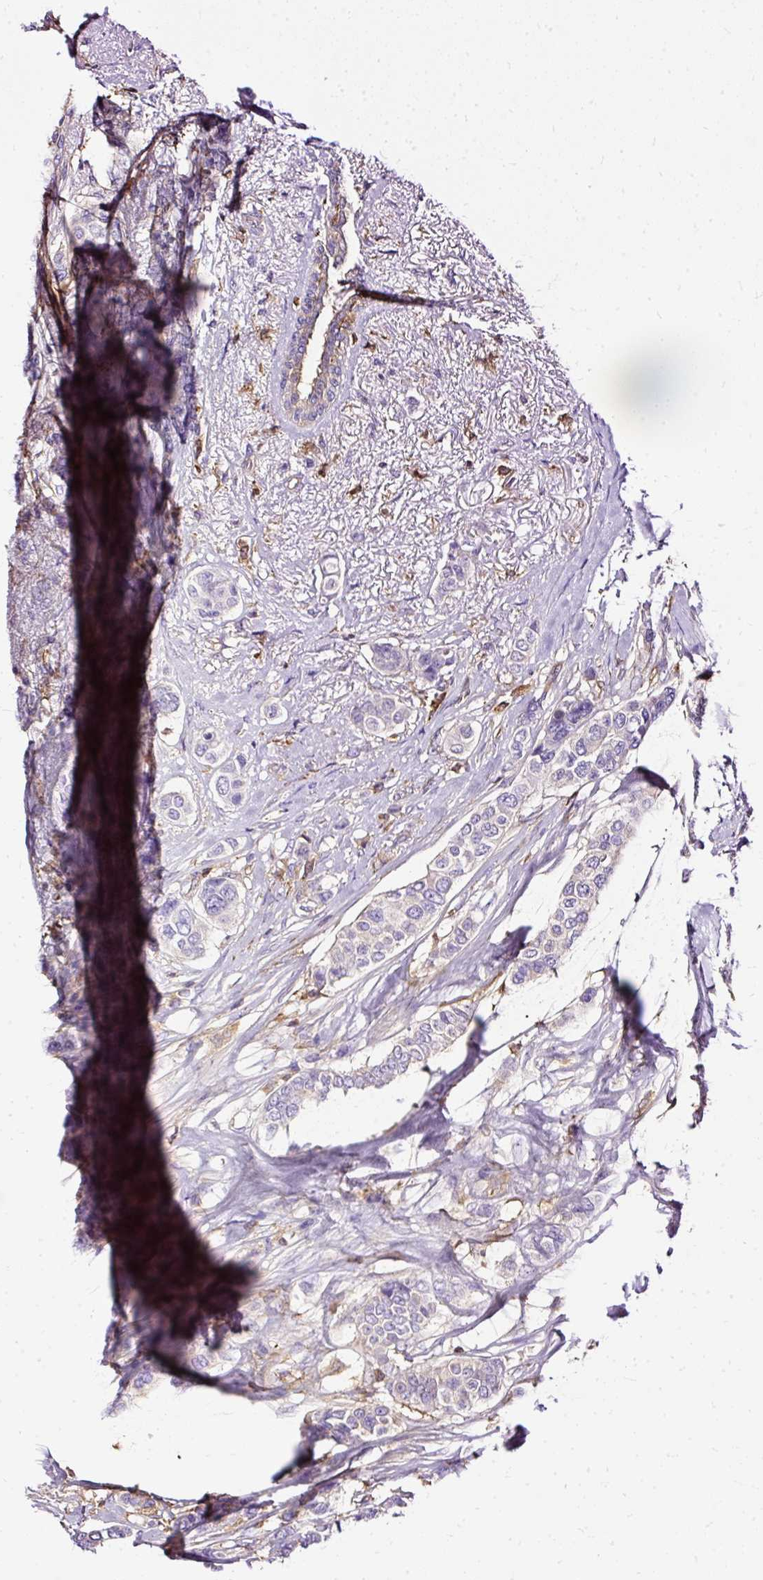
{"staining": {"intensity": "negative", "quantity": "none", "location": "none"}, "tissue": "breast cancer", "cell_type": "Tumor cells", "image_type": "cancer", "snomed": [{"axis": "morphology", "description": "Lobular carcinoma"}, {"axis": "topography", "description": "Breast"}], "caption": "Immunohistochemistry image of human lobular carcinoma (breast) stained for a protein (brown), which displays no staining in tumor cells.", "gene": "TWF2", "patient": {"sex": "female", "age": 51}}